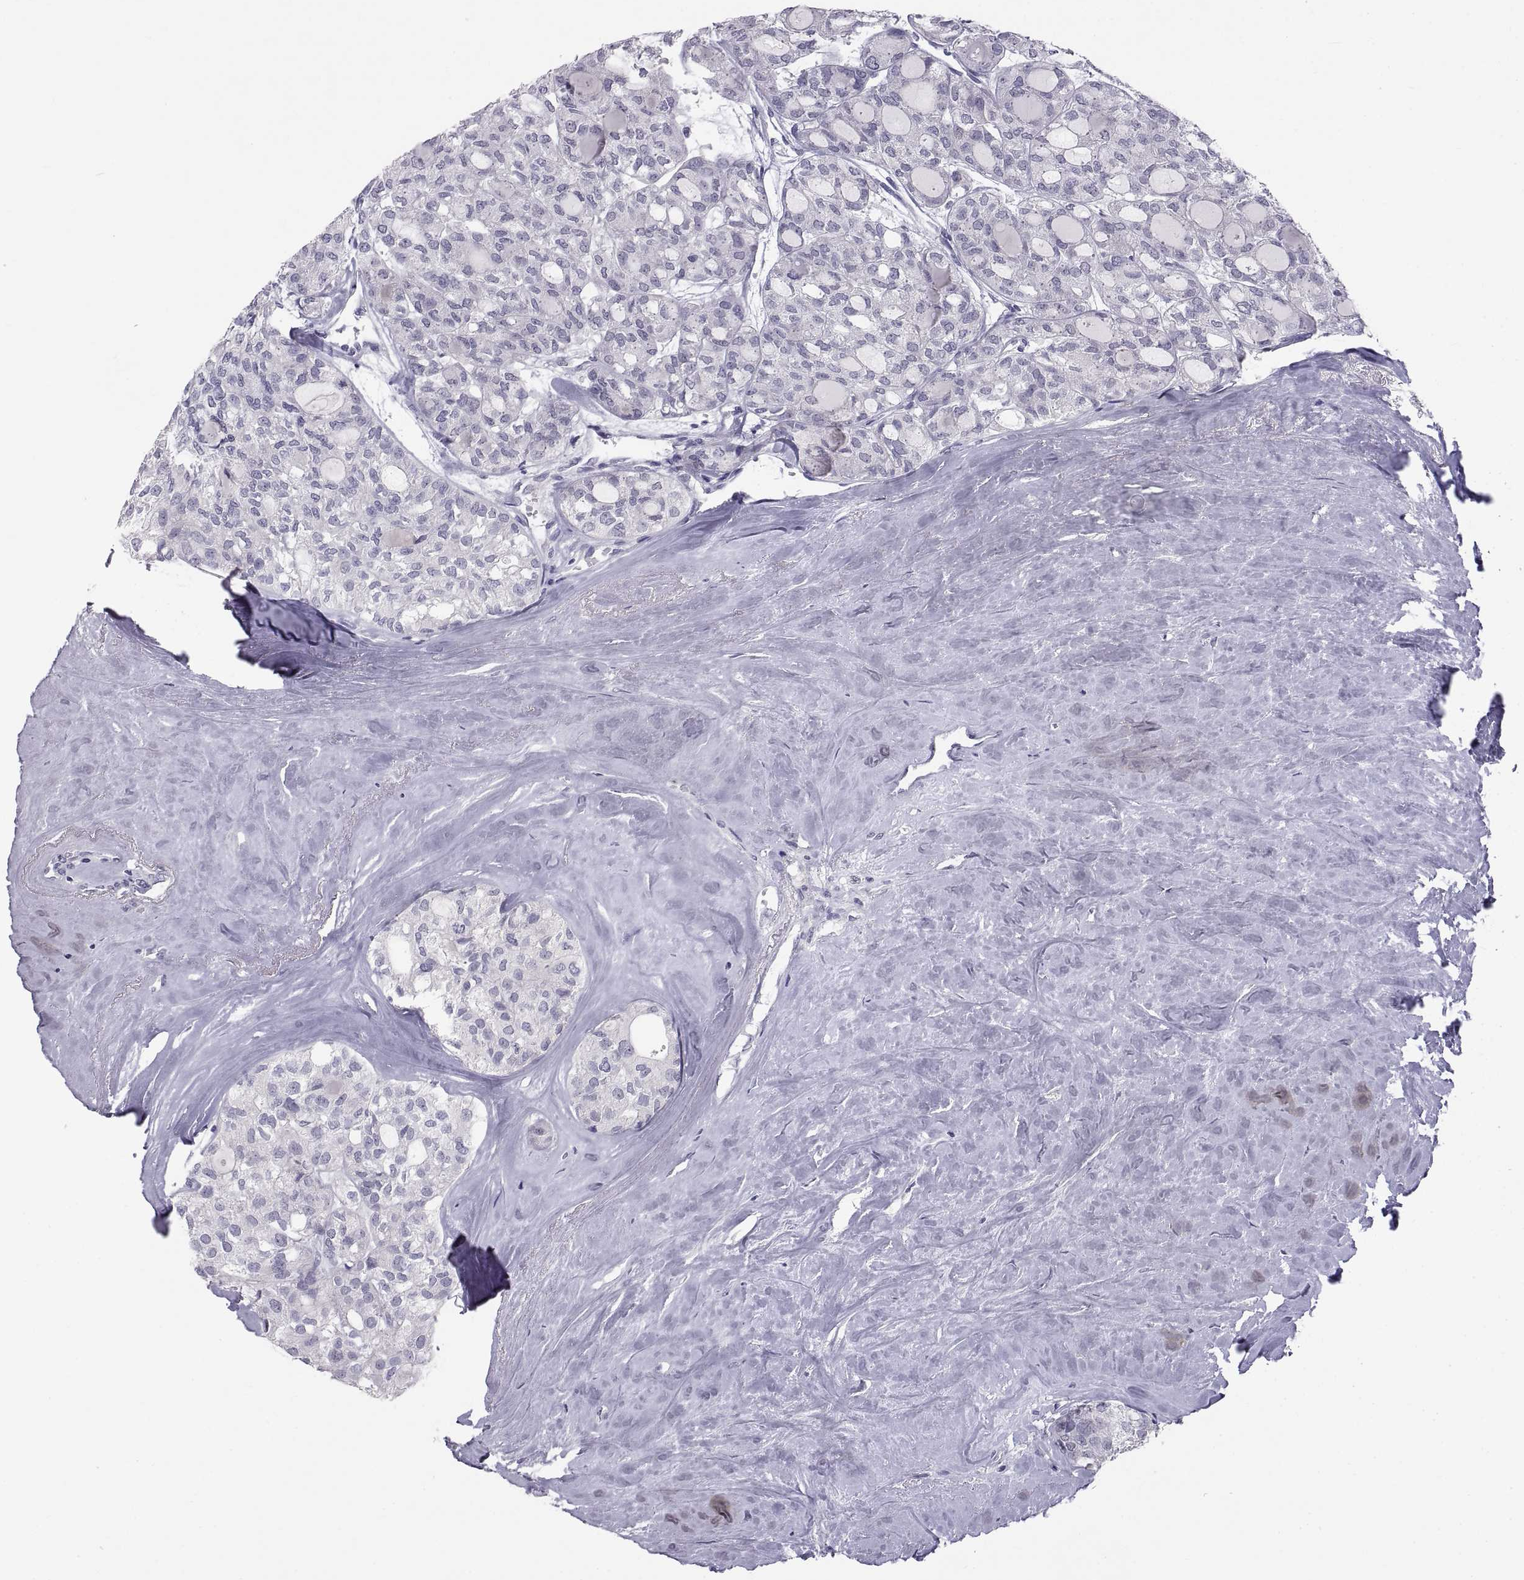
{"staining": {"intensity": "negative", "quantity": "none", "location": "none"}, "tissue": "thyroid cancer", "cell_type": "Tumor cells", "image_type": "cancer", "snomed": [{"axis": "morphology", "description": "Follicular adenoma carcinoma, NOS"}, {"axis": "topography", "description": "Thyroid gland"}], "caption": "Follicular adenoma carcinoma (thyroid) was stained to show a protein in brown. There is no significant expression in tumor cells. (IHC, brightfield microscopy, high magnification).", "gene": "TEX13A", "patient": {"sex": "male", "age": 75}}